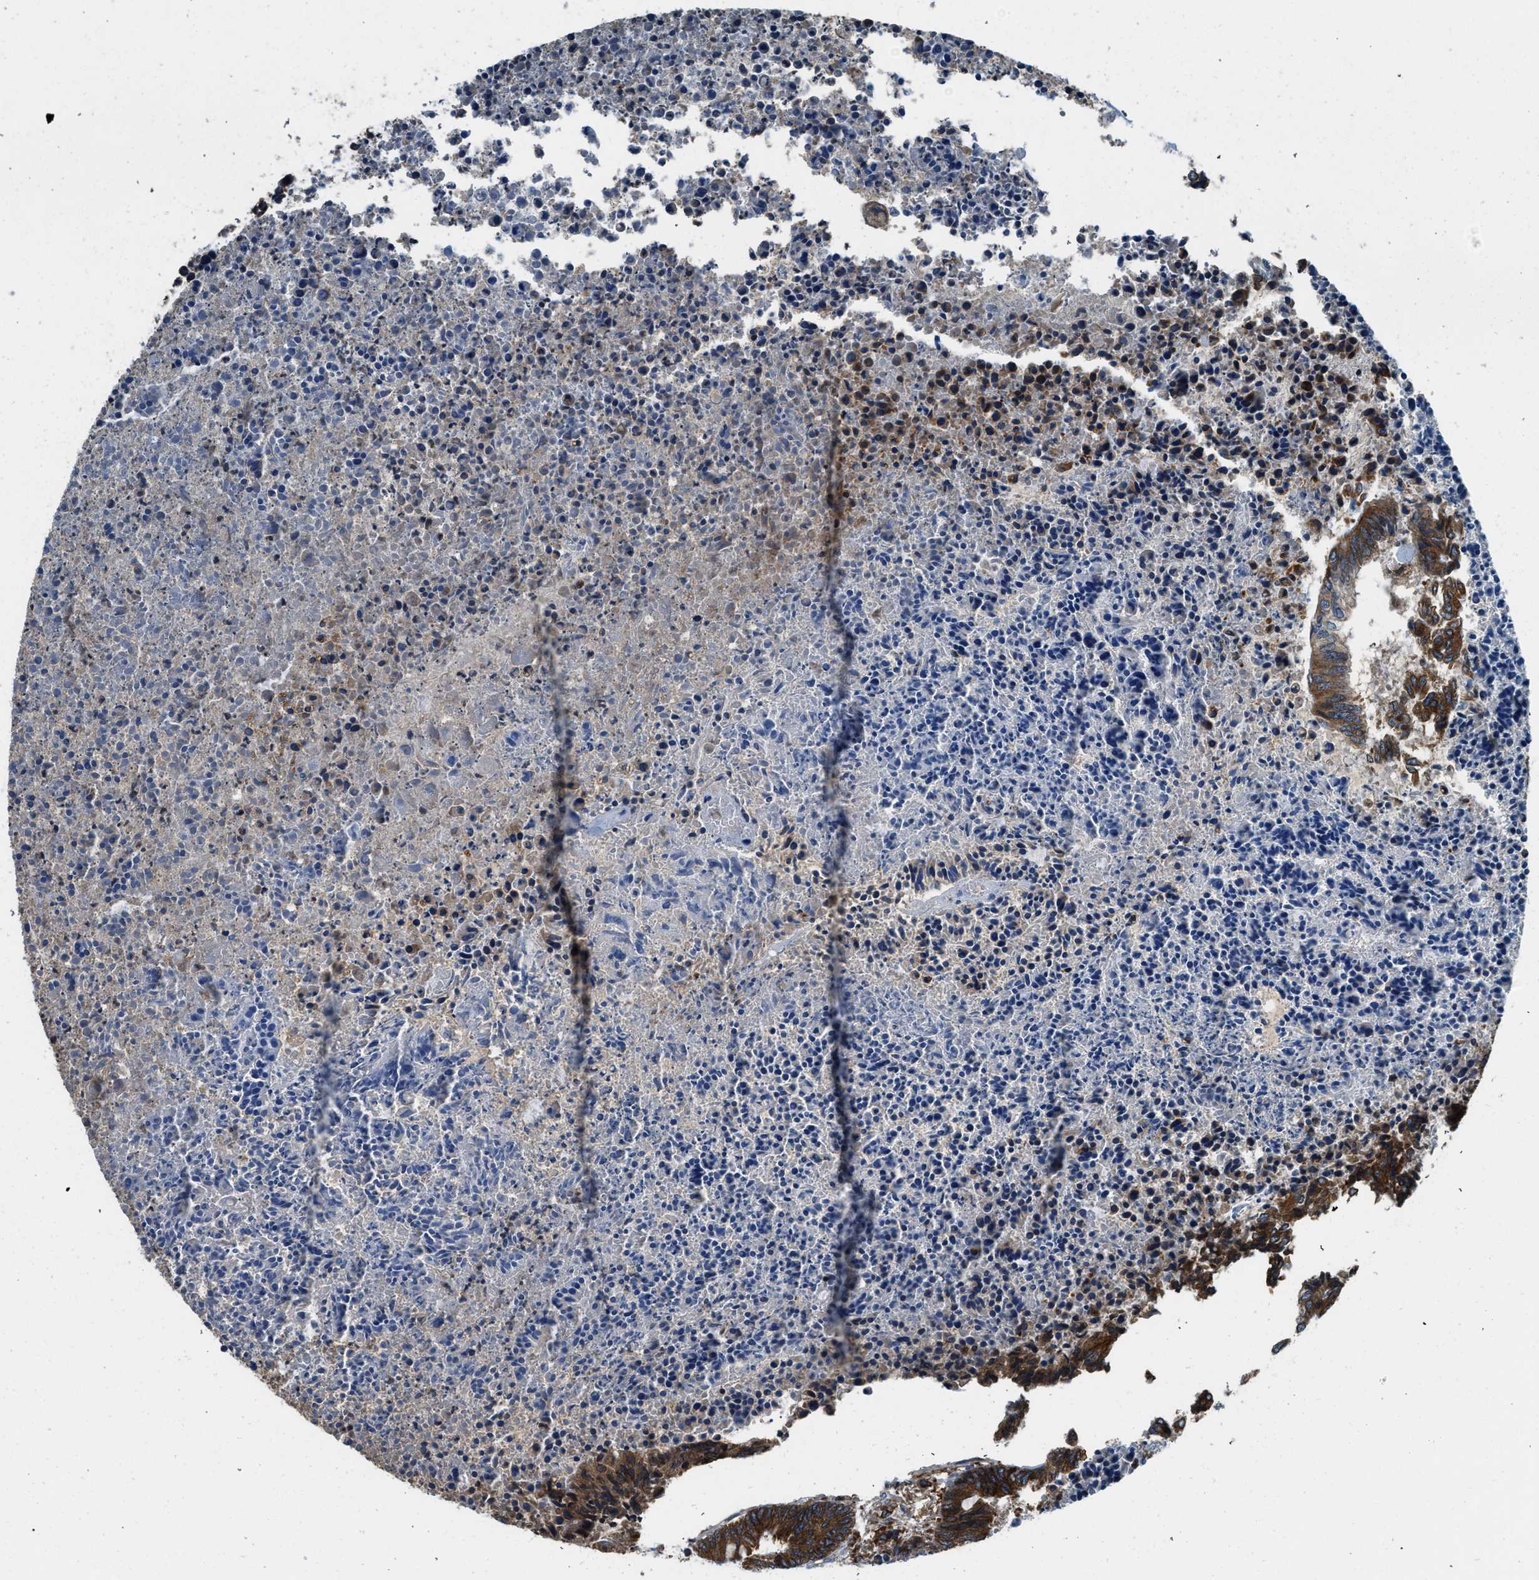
{"staining": {"intensity": "strong", "quantity": ">75%", "location": "cytoplasmic/membranous"}, "tissue": "colorectal cancer", "cell_type": "Tumor cells", "image_type": "cancer", "snomed": [{"axis": "morphology", "description": "Adenocarcinoma, NOS"}, {"axis": "topography", "description": "Rectum"}], "caption": "Adenocarcinoma (colorectal) stained for a protein reveals strong cytoplasmic/membranous positivity in tumor cells. The staining was performed using DAB to visualize the protein expression in brown, while the nuclei were stained in blue with hematoxylin (Magnification: 20x).", "gene": "BCAP31", "patient": {"sex": "male", "age": 63}}